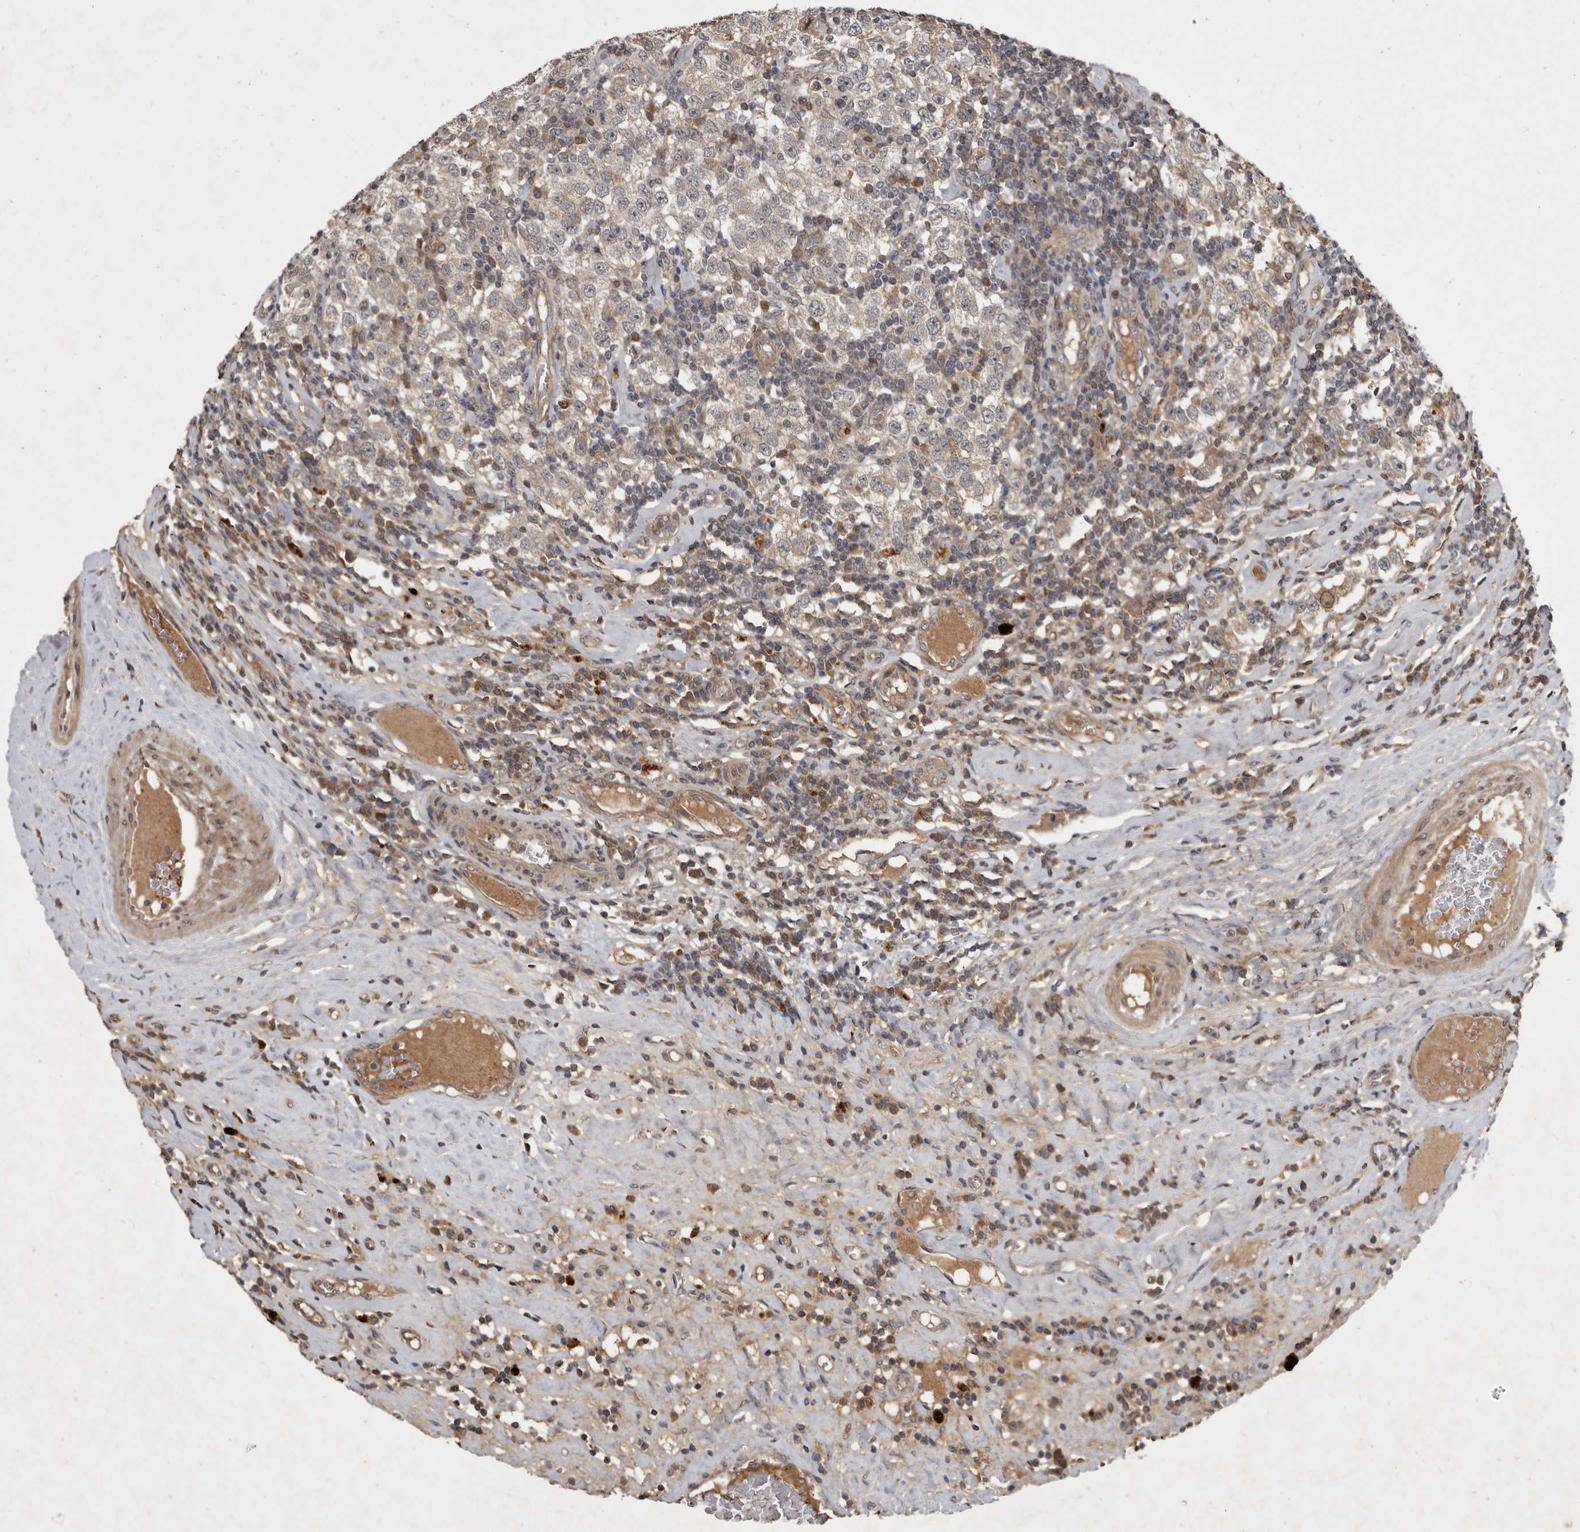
{"staining": {"intensity": "negative", "quantity": "none", "location": "none"}, "tissue": "testis cancer", "cell_type": "Tumor cells", "image_type": "cancer", "snomed": [{"axis": "morphology", "description": "Seminoma, NOS"}, {"axis": "topography", "description": "Testis"}], "caption": "This is an immunohistochemistry (IHC) histopathology image of seminoma (testis). There is no positivity in tumor cells.", "gene": "DNAJC28", "patient": {"sex": "male", "age": 41}}